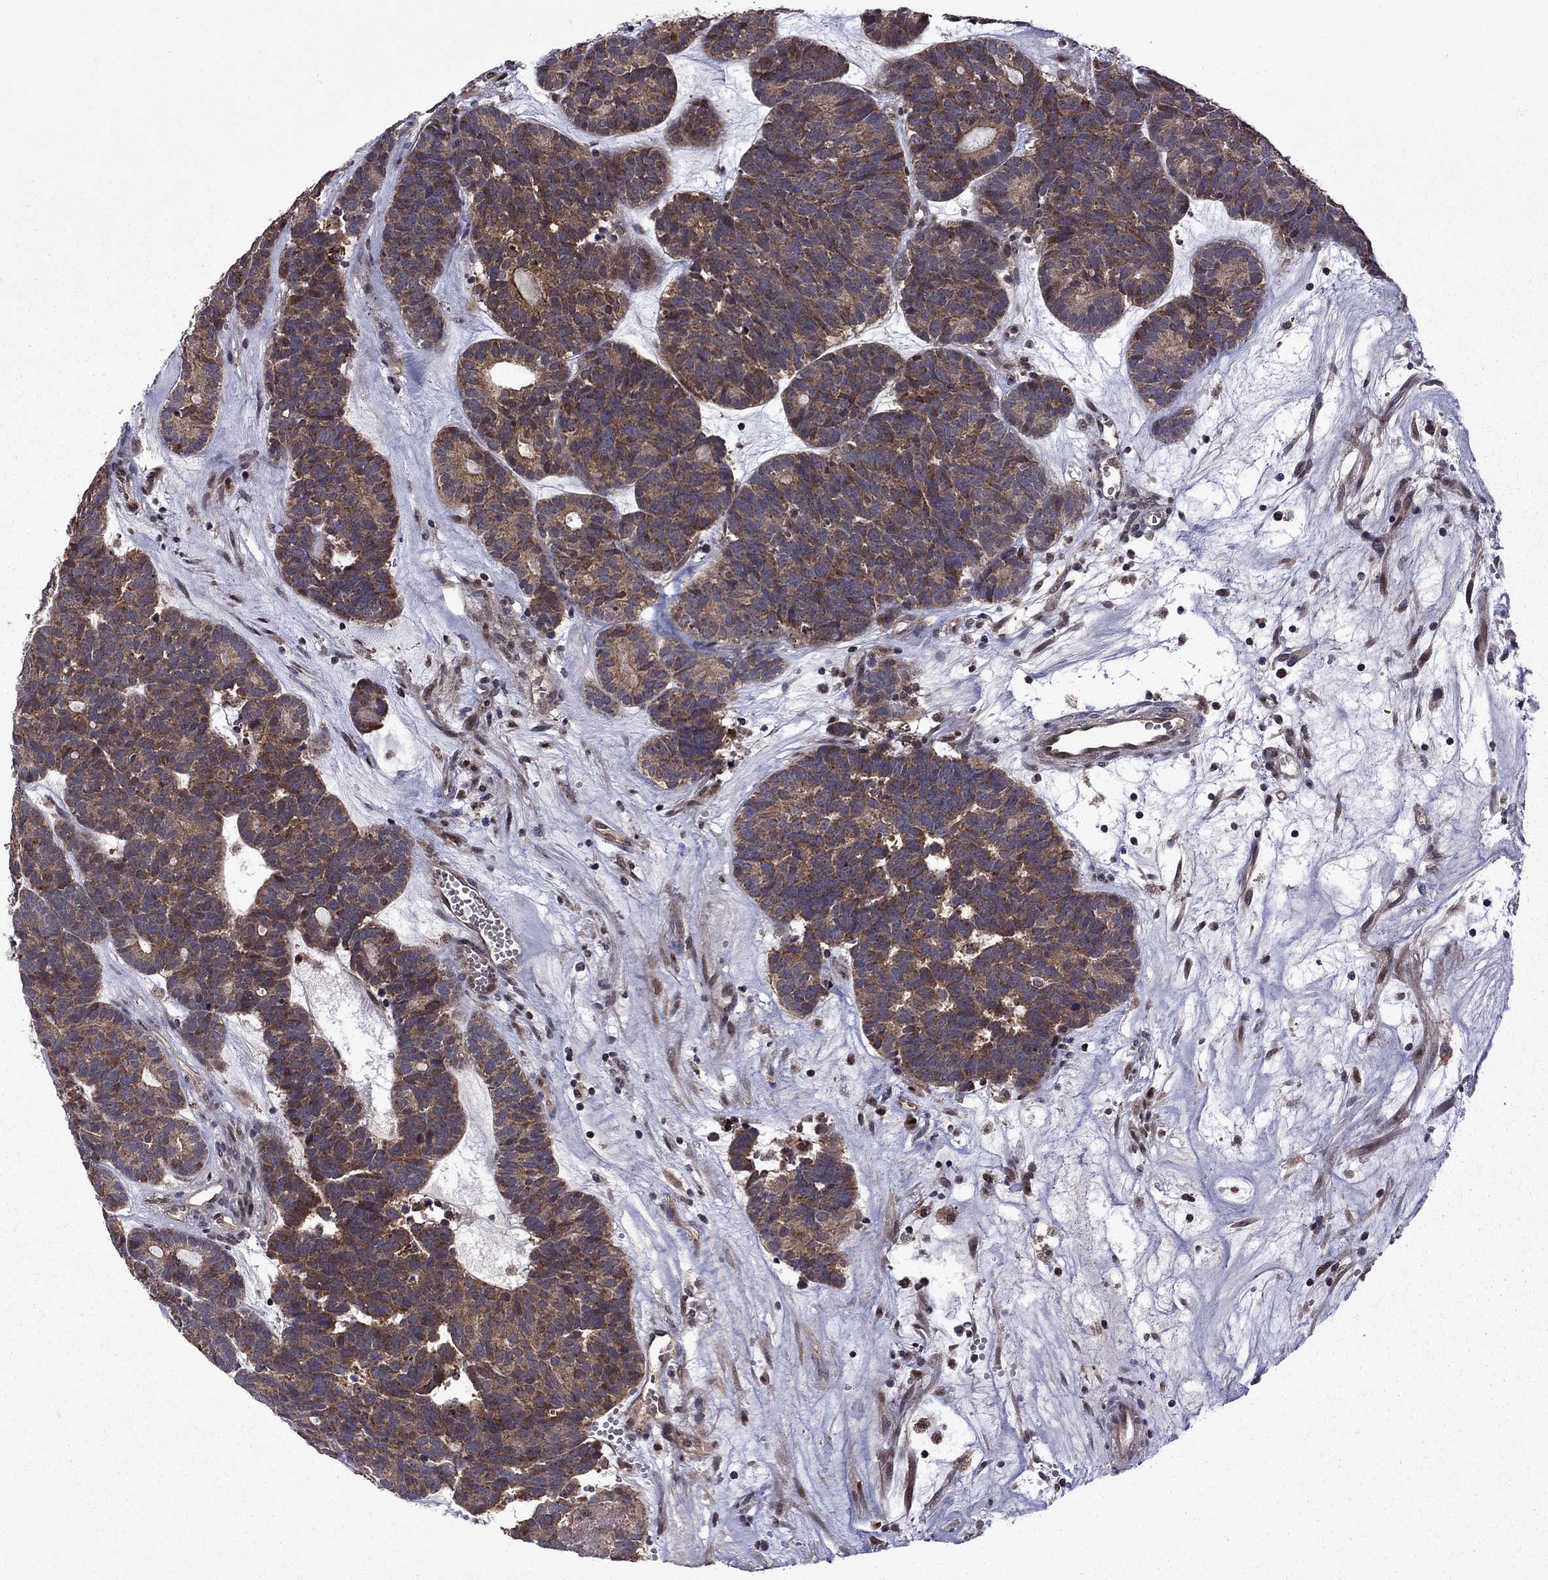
{"staining": {"intensity": "moderate", "quantity": ">75%", "location": "cytoplasmic/membranous"}, "tissue": "head and neck cancer", "cell_type": "Tumor cells", "image_type": "cancer", "snomed": [{"axis": "morphology", "description": "Adenocarcinoma, NOS"}, {"axis": "topography", "description": "Head-Neck"}], "caption": "Immunohistochemical staining of human adenocarcinoma (head and neck) displays moderate cytoplasmic/membranous protein staining in about >75% of tumor cells. Nuclei are stained in blue.", "gene": "IPP", "patient": {"sex": "female", "age": 81}}